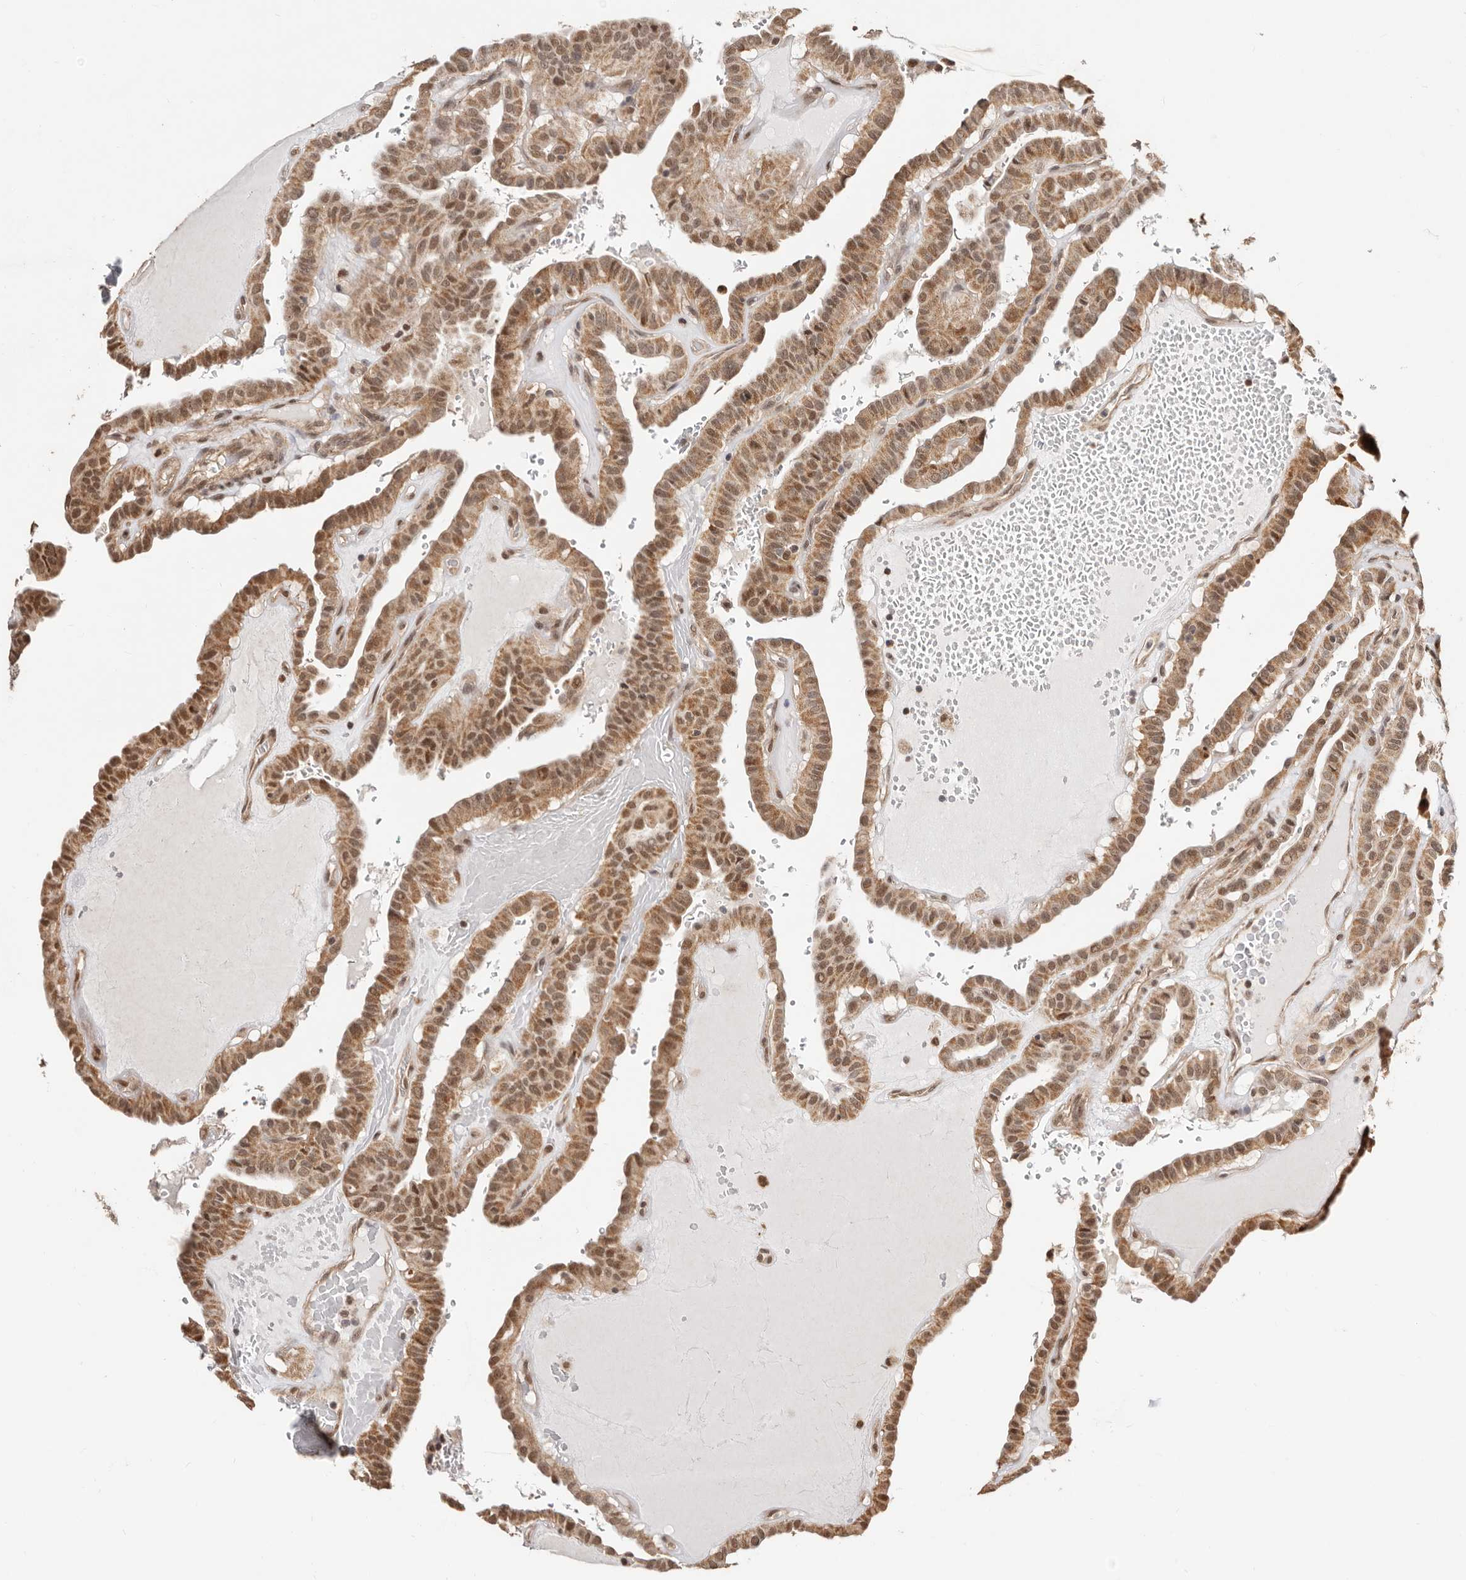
{"staining": {"intensity": "moderate", "quantity": ">75%", "location": "cytoplasmic/membranous,nuclear"}, "tissue": "thyroid cancer", "cell_type": "Tumor cells", "image_type": "cancer", "snomed": [{"axis": "morphology", "description": "Papillary adenocarcinoma, NOS"}, {"axis": "topography", "description": "Thyroid gland"}], "caption": "Immunohistochemistry (IHC) (DAB (3,3'-diaminobenzidine)) staining of papillary adenocarcinoma (thyroid) displays moderate cytoplasmic/membranous and nuclear protein positivity in approximately >75% of tumor cells. Immunohistochemistry (IHC) stains the protein of interest in brown and the nuclei are stained blue.", "gene": "CTNNBL1", "patient": {"sex": "male", "age": 77}}